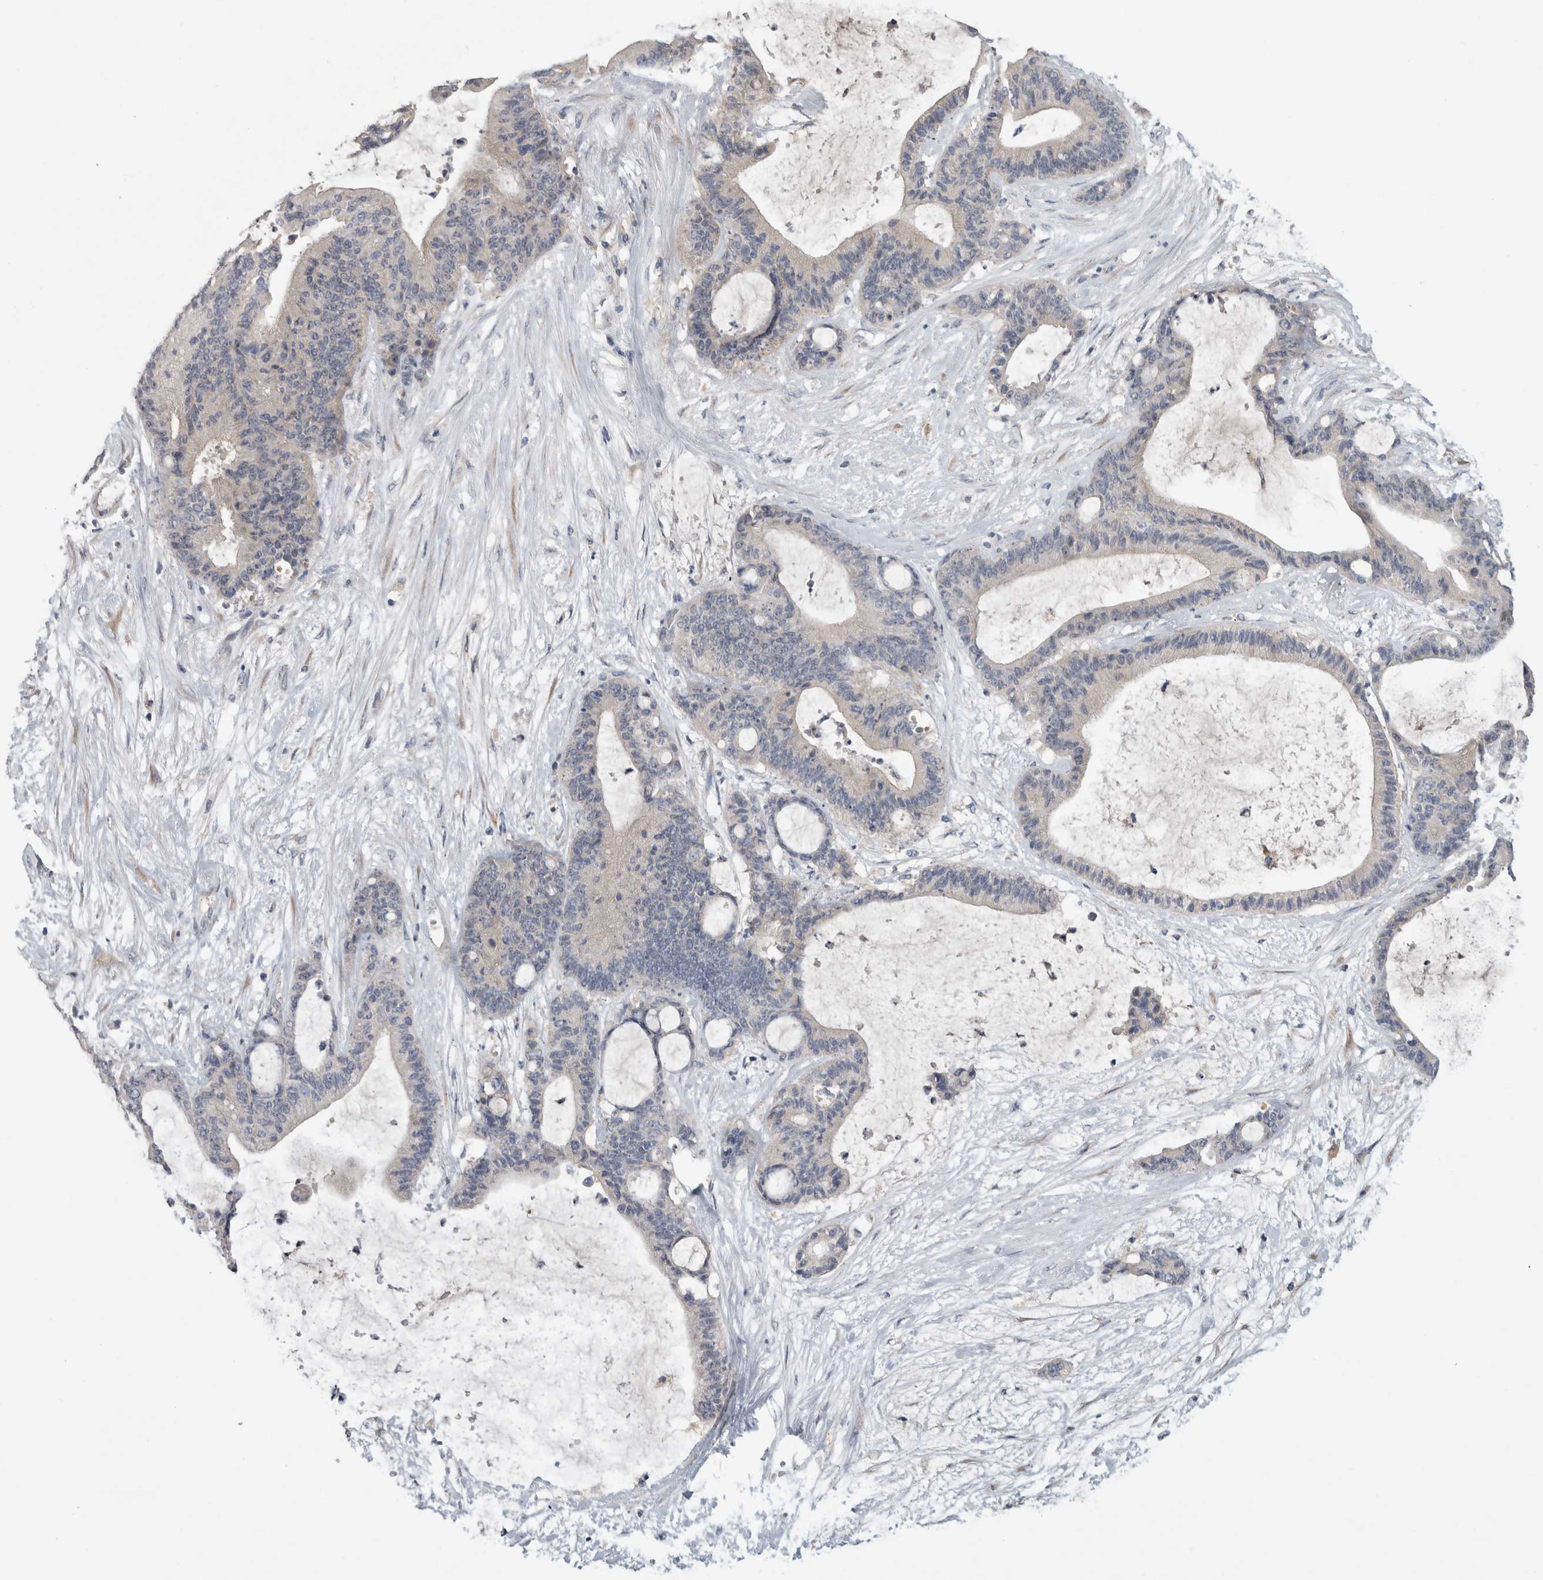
{"staining": {"intensity": "negative", "quantity": "none", "location": "none"}, "tissue": "liver cancer", "cell_type": "Tumor cells", "image_type": "cancer", "snomed": [{"axis": "morphology", "description": "Cholangiocarcinoma"}, {"axis": "topography", "description": "Liver"}], "caption": "Immunohistochemistry image of human liver cancer stained for a protein (brown), which displays no expression in tumor cells. (DAB immunohistochemistry (IHC) with hematoxylin counter stain).", "gene": "SLC22A11", "patient": {"sex": "female", "age": 73}}